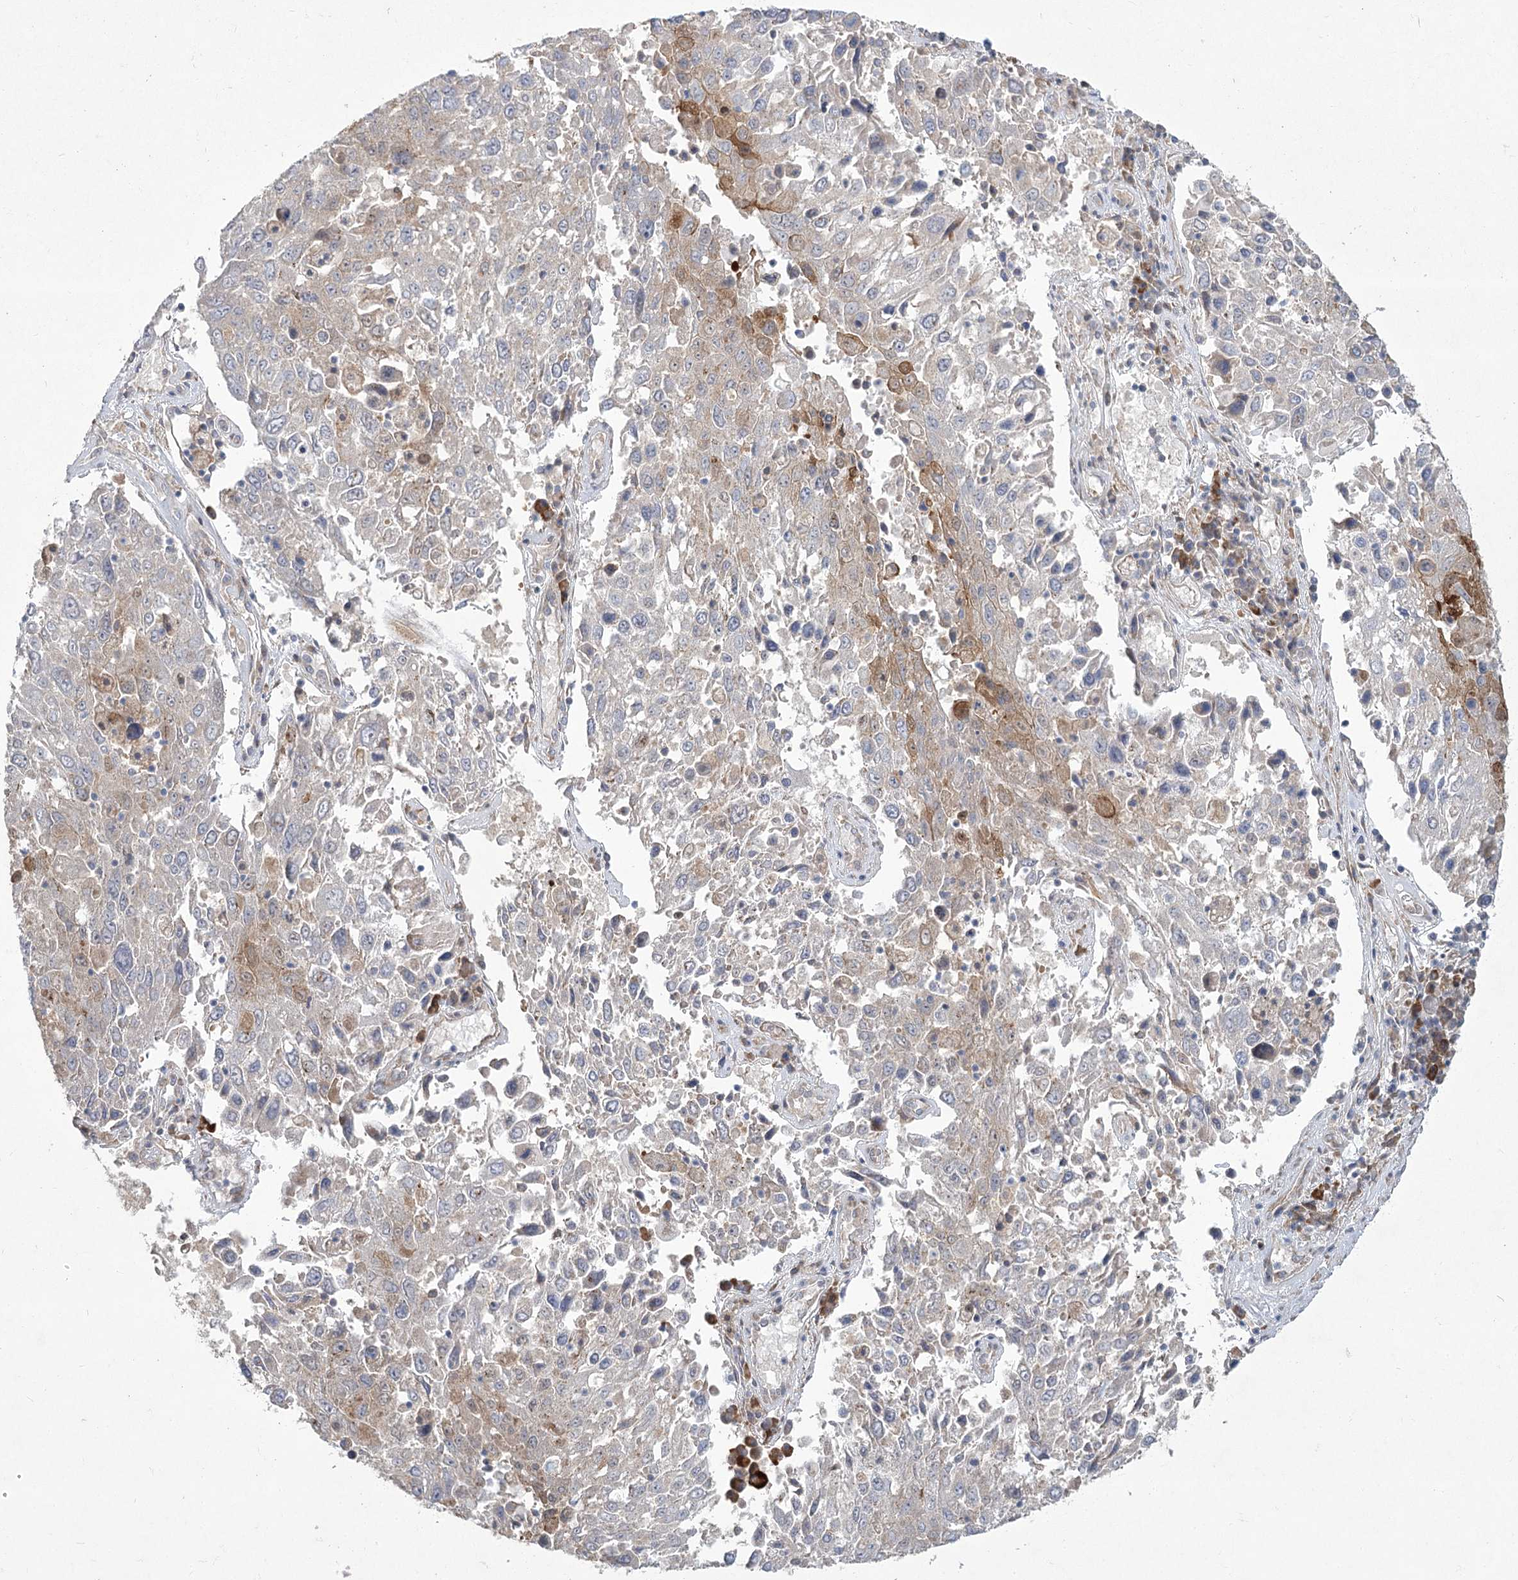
{"staining": {"intensity": "moderate", "quantity": "<25%", "location": "cytoplasmic/membranous"}, "tissue": "lung cancer", "cell_type": "Tumor cells", "image_type": "cancer", "snomed": [{"axis": "morphology", "description": "Squamous cell carcinoma, NOS"}, {"axis": "topography", "description": "Lung"}], "caption": "Moderate cytoplasmic/membranous positivity is identified in approximately <25% of tumor cells in lung cancer.", "gene": "CAMTA1", "patient": {"sex": "male", "age": 65}}